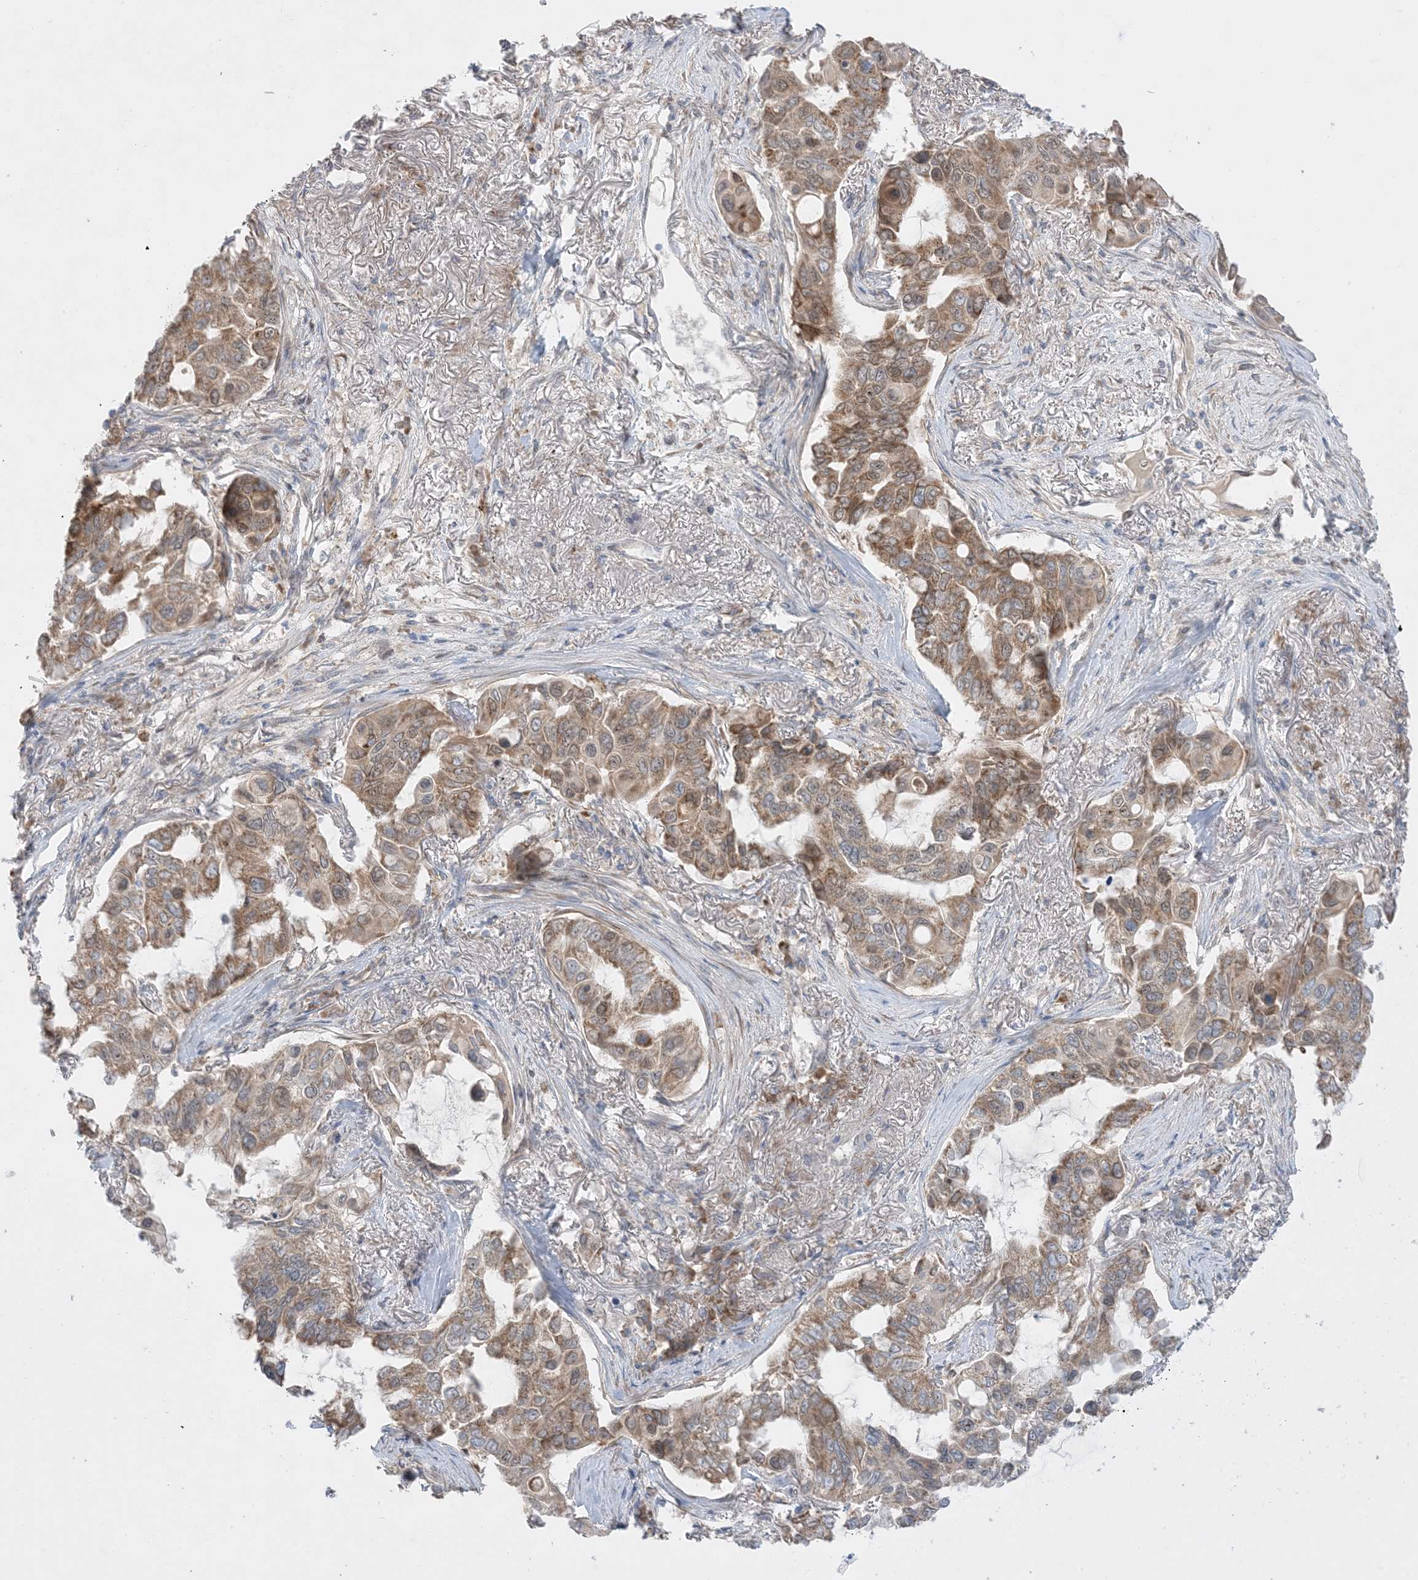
{"staining": {"intensity": "moderate", "quantity": ">75%", "location": "cytoplasmic/membranous"}, "tissue": "lung cancer", "cell_type": "Tumor cells", "image_type": "cancer", "snomed": [{"axis": "morphology", "description": "Adenocarcinoma, NOS"}, {"axis": "topography", "description": "Lung"}], "caption": "Immunohistochemical staining of lung adenocarcinoma demonstrates medium levels of moderate cytoplasmic/membranous protein expression in about >75% of tumor cells. Immunohistochemistry (ihc) stains the protein in brown and the nuclei are stained blue.", "gene": "MMGT1", "patient": {"sex": "male", "age": 64}}